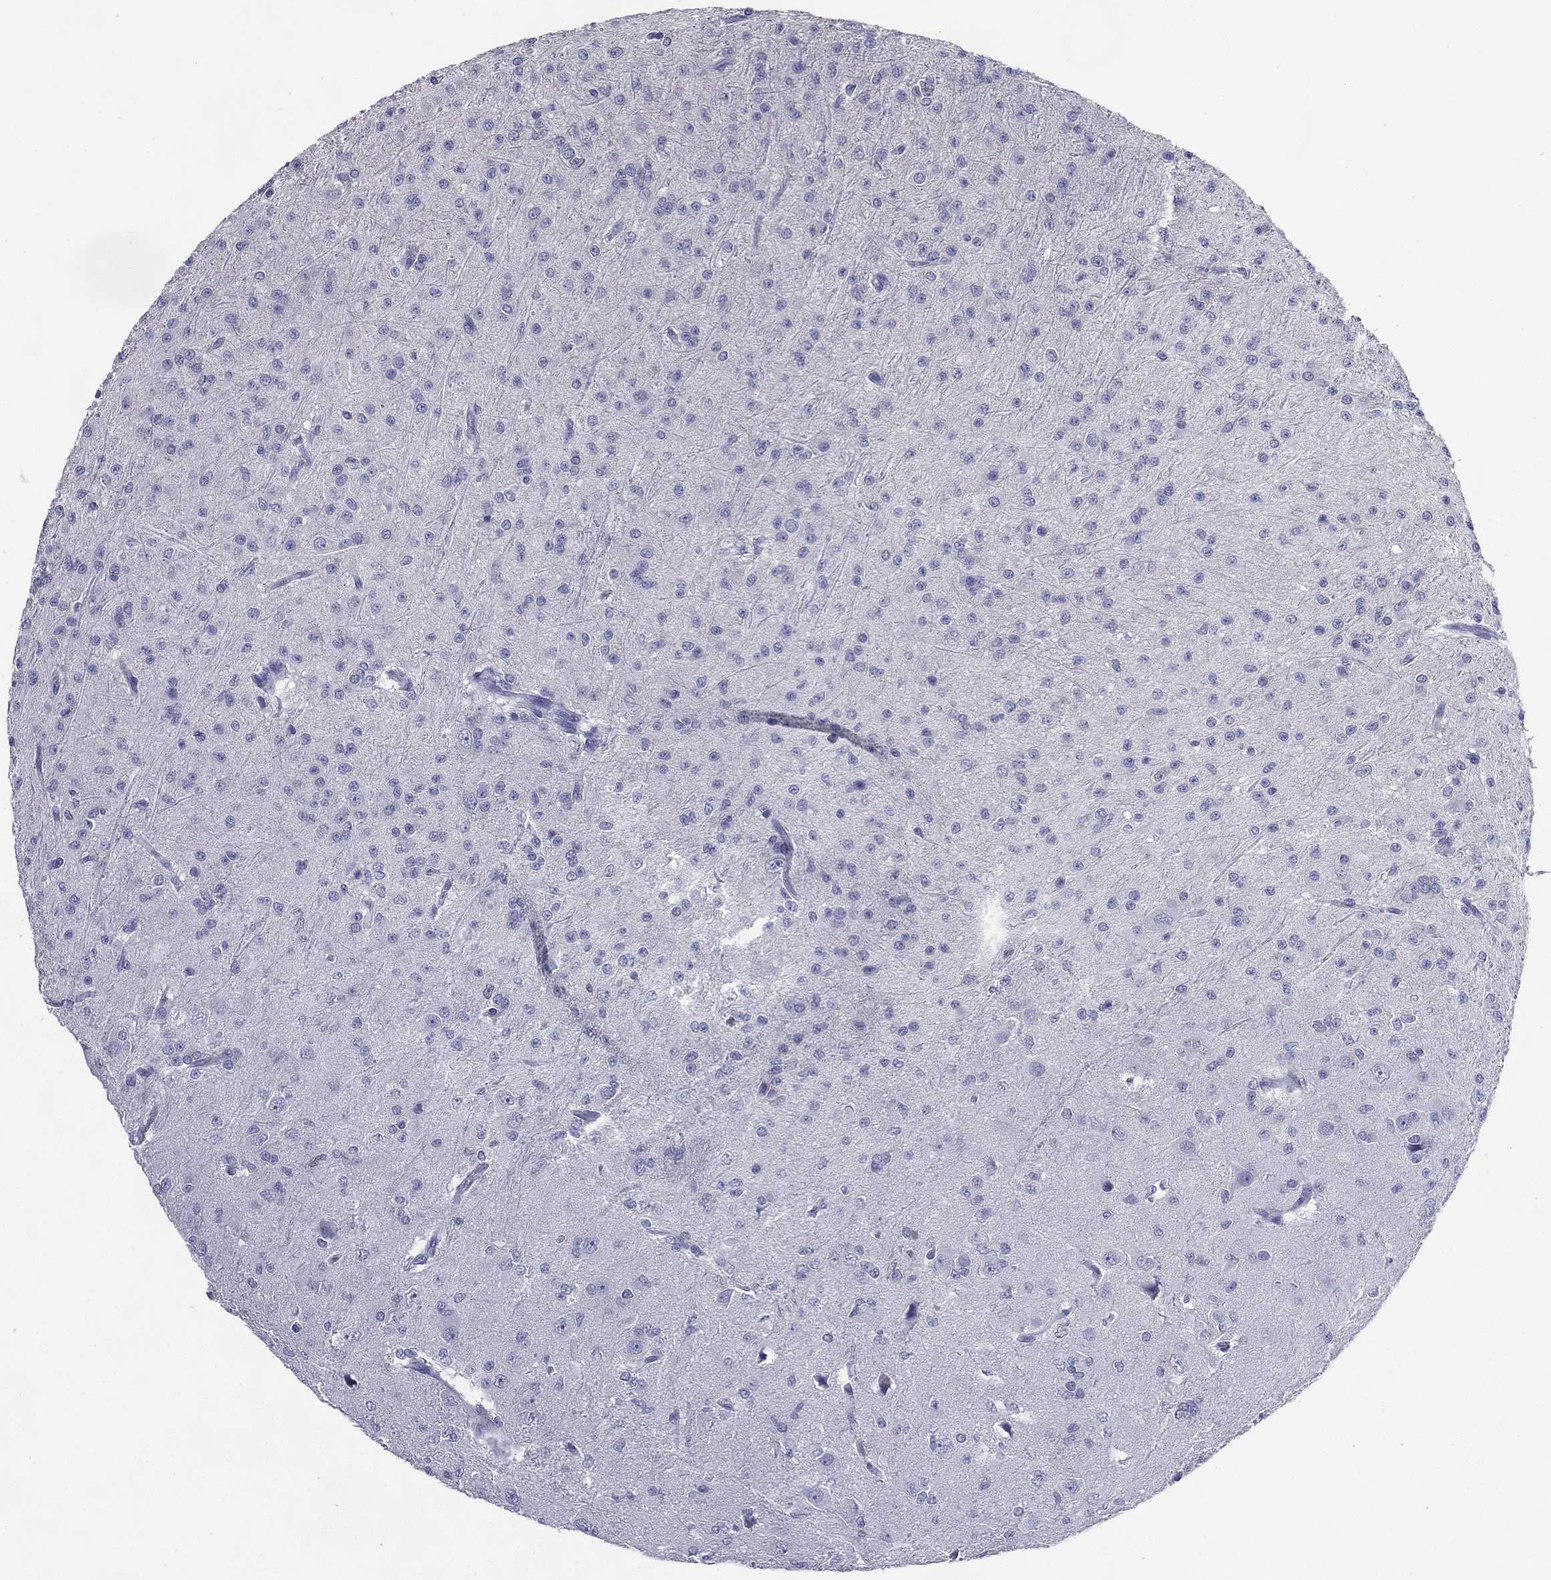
{"staining": {"intensity": "negative", "quantity": "none", "location": "none"}, "tissue": "glioma", "cell_type": "Tumor cells", "image_type": "cancer", "snomed": [{"axis": "morphology", "description": "Glioma, malignant, Low grade"}, {"axis": "topography", "description": "Brain"}], "caption": "Immunohistochemistry photomicrograph of malignant glioma (low-grade) stained for a protein (brown), which displays no expression in tumor cells.", "gene": "KIF2C", "patient": {"sex": "male", "age": 27}}